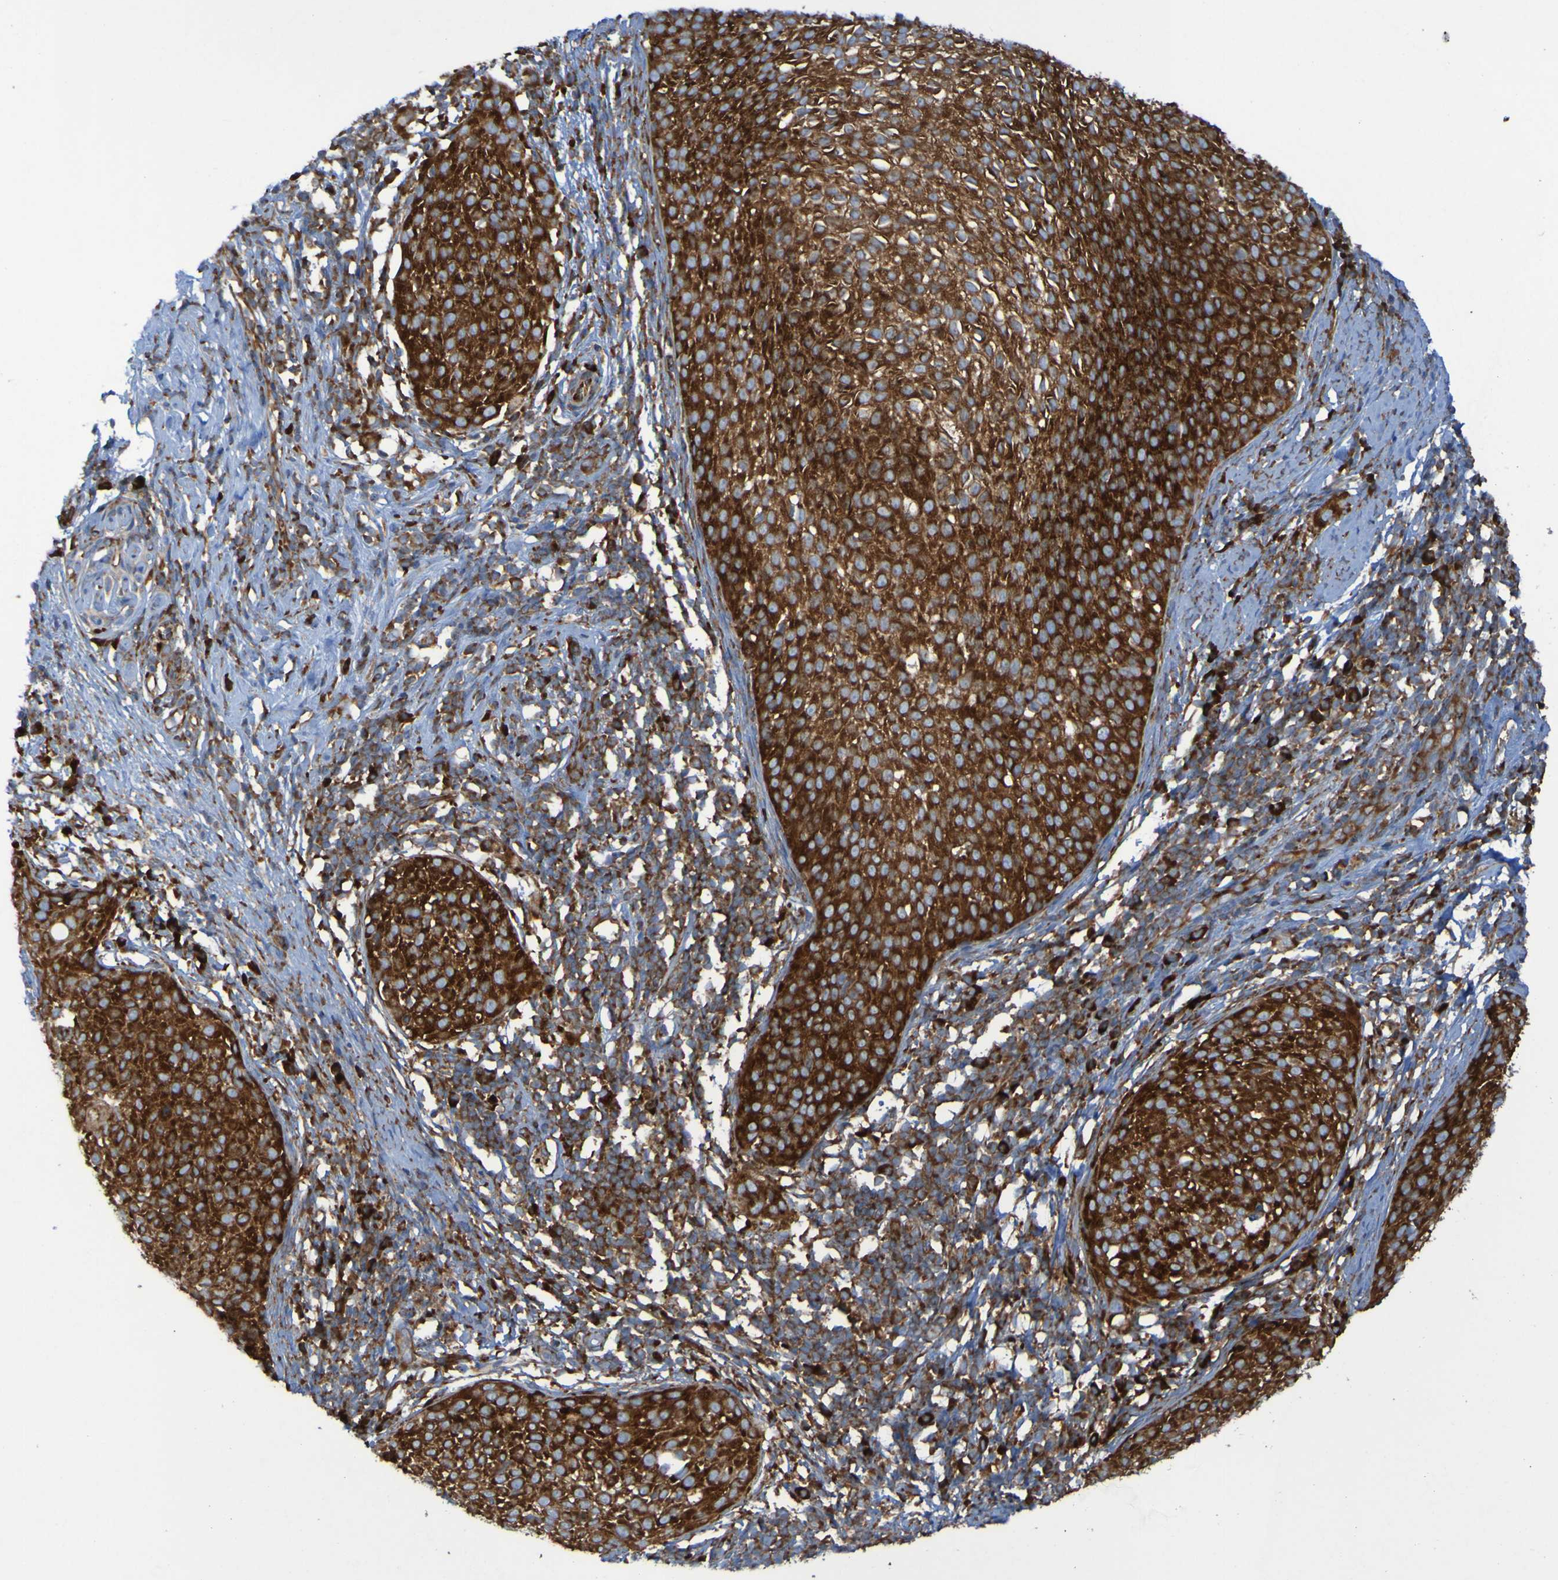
{"staining": {"intensity": "strong", "quantity": ">75%", "location": "cytoplasmic/membranous"}, "tissue": "cervical cancer", "cell_type": "Tumor cells", "image_type": "cancer", "snomed": [{"axis": "morphology", "description": "Squamous cell carcinoma, NOS"}, {"axis": "topography", "description": "Cervix"}], "caption": "IHC of cervical squamous cell carcinoma shows high levels of strong cytoplasmic/membranous expression in about >75% of tumor cells. (brown staining indicates protein expression, while blue staining denotes nuclei).", "gene": "RPL10", "patient": {"sex": "female", "age": 51}}